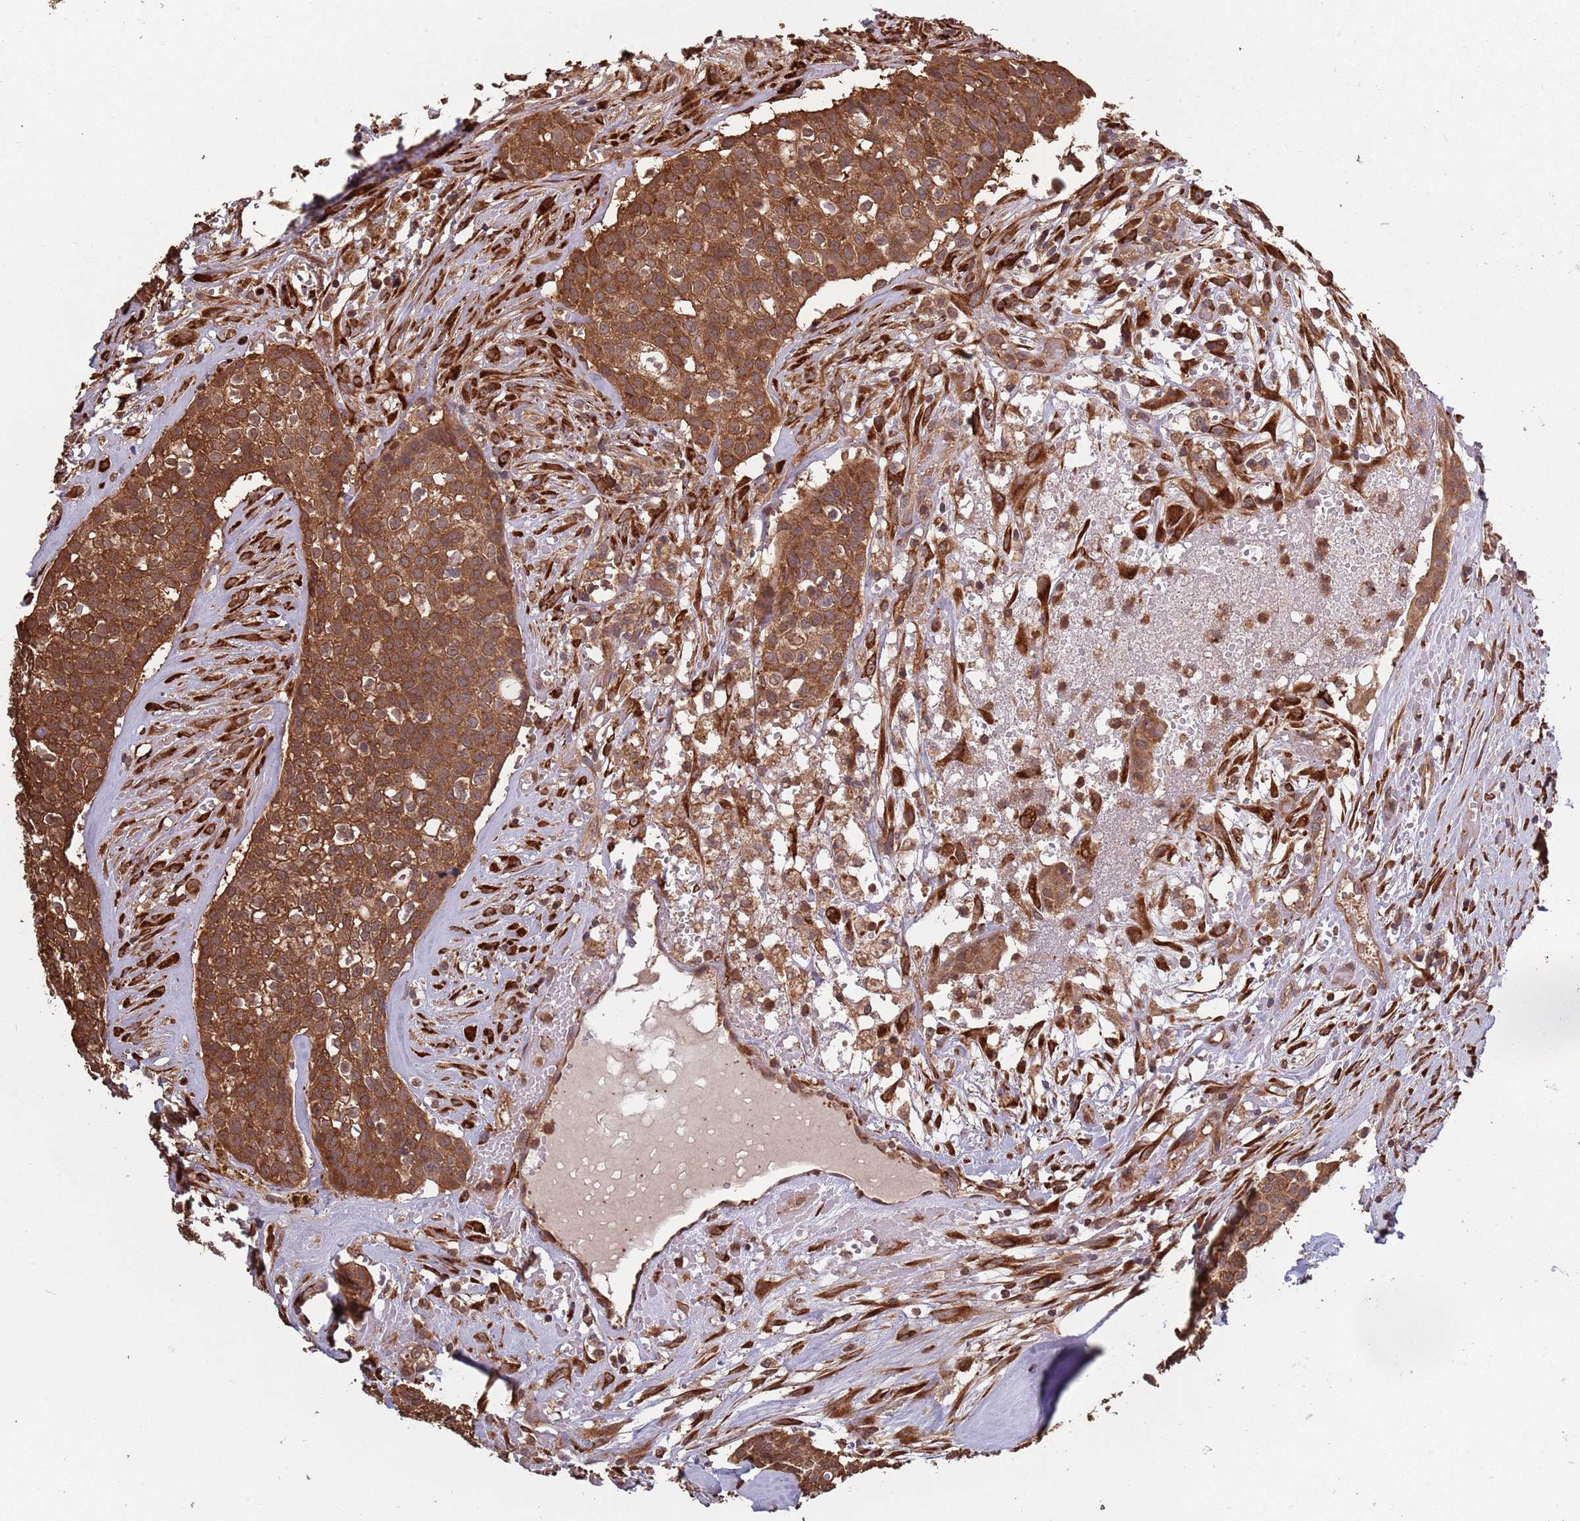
{"staining": {"intensity": "strong", "quantity": ">75%", "location": "cytoplasmic/membranous"}, "tissue": "head and neck cancer", "cell_type": "Tumor cells", "image_type": "cancer", "snomed": [{"axis": "morphology", "description": "Adenocarcinoma, NOS"}, {"axis": "topography", "description": "Head-Neck"}], "caption": "Protein staining by immunohistochemistry reveals strong cytoplasmic/membranous positivity in approximately >75% of tumor cells in adenocarcinoma (head and neck).", "gene": "COG4", "patient": {"sex": "male", "age": 81}}